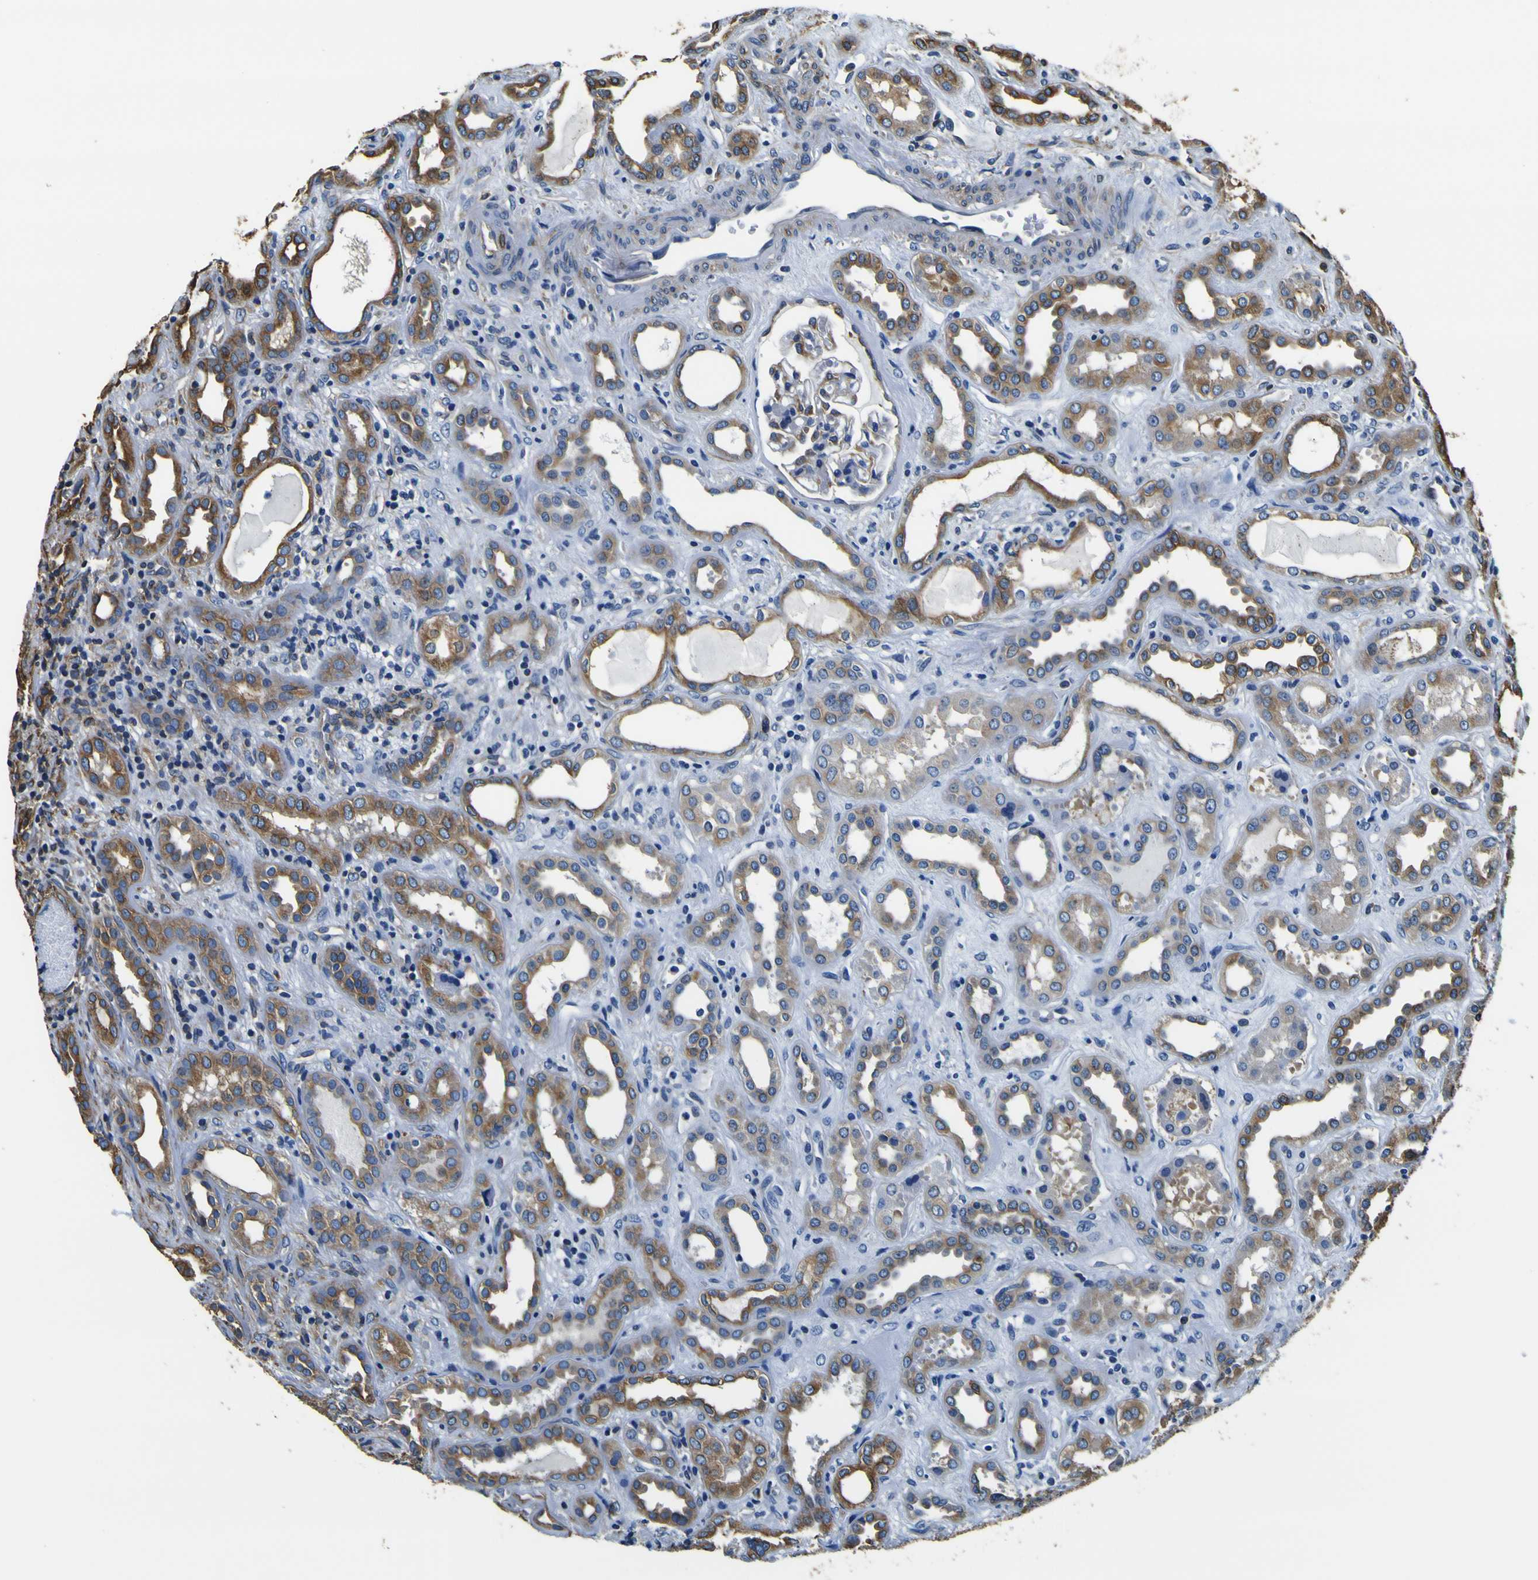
{"staining": {"intensity": "weak", "quantity": "<25%", "location": "cytoplasmic/membranous"}, "tissue": "kidney", "cell_type": "Cells in glomeruli", "image_type": "normal", "snomed": [{"axis": "morphology", "description": "Normal tissue, NOS"}, {"axis": "topography", "description": "Kidney"}], "caption": "Immunohistochemistry (IHC) histopathology image of normal kidney: human kidney stained with DAB displays no significant protein expression in cells in glomeruli.", "gene": "TUBA1B", "patient": {"sex": "male", "age": 59}}